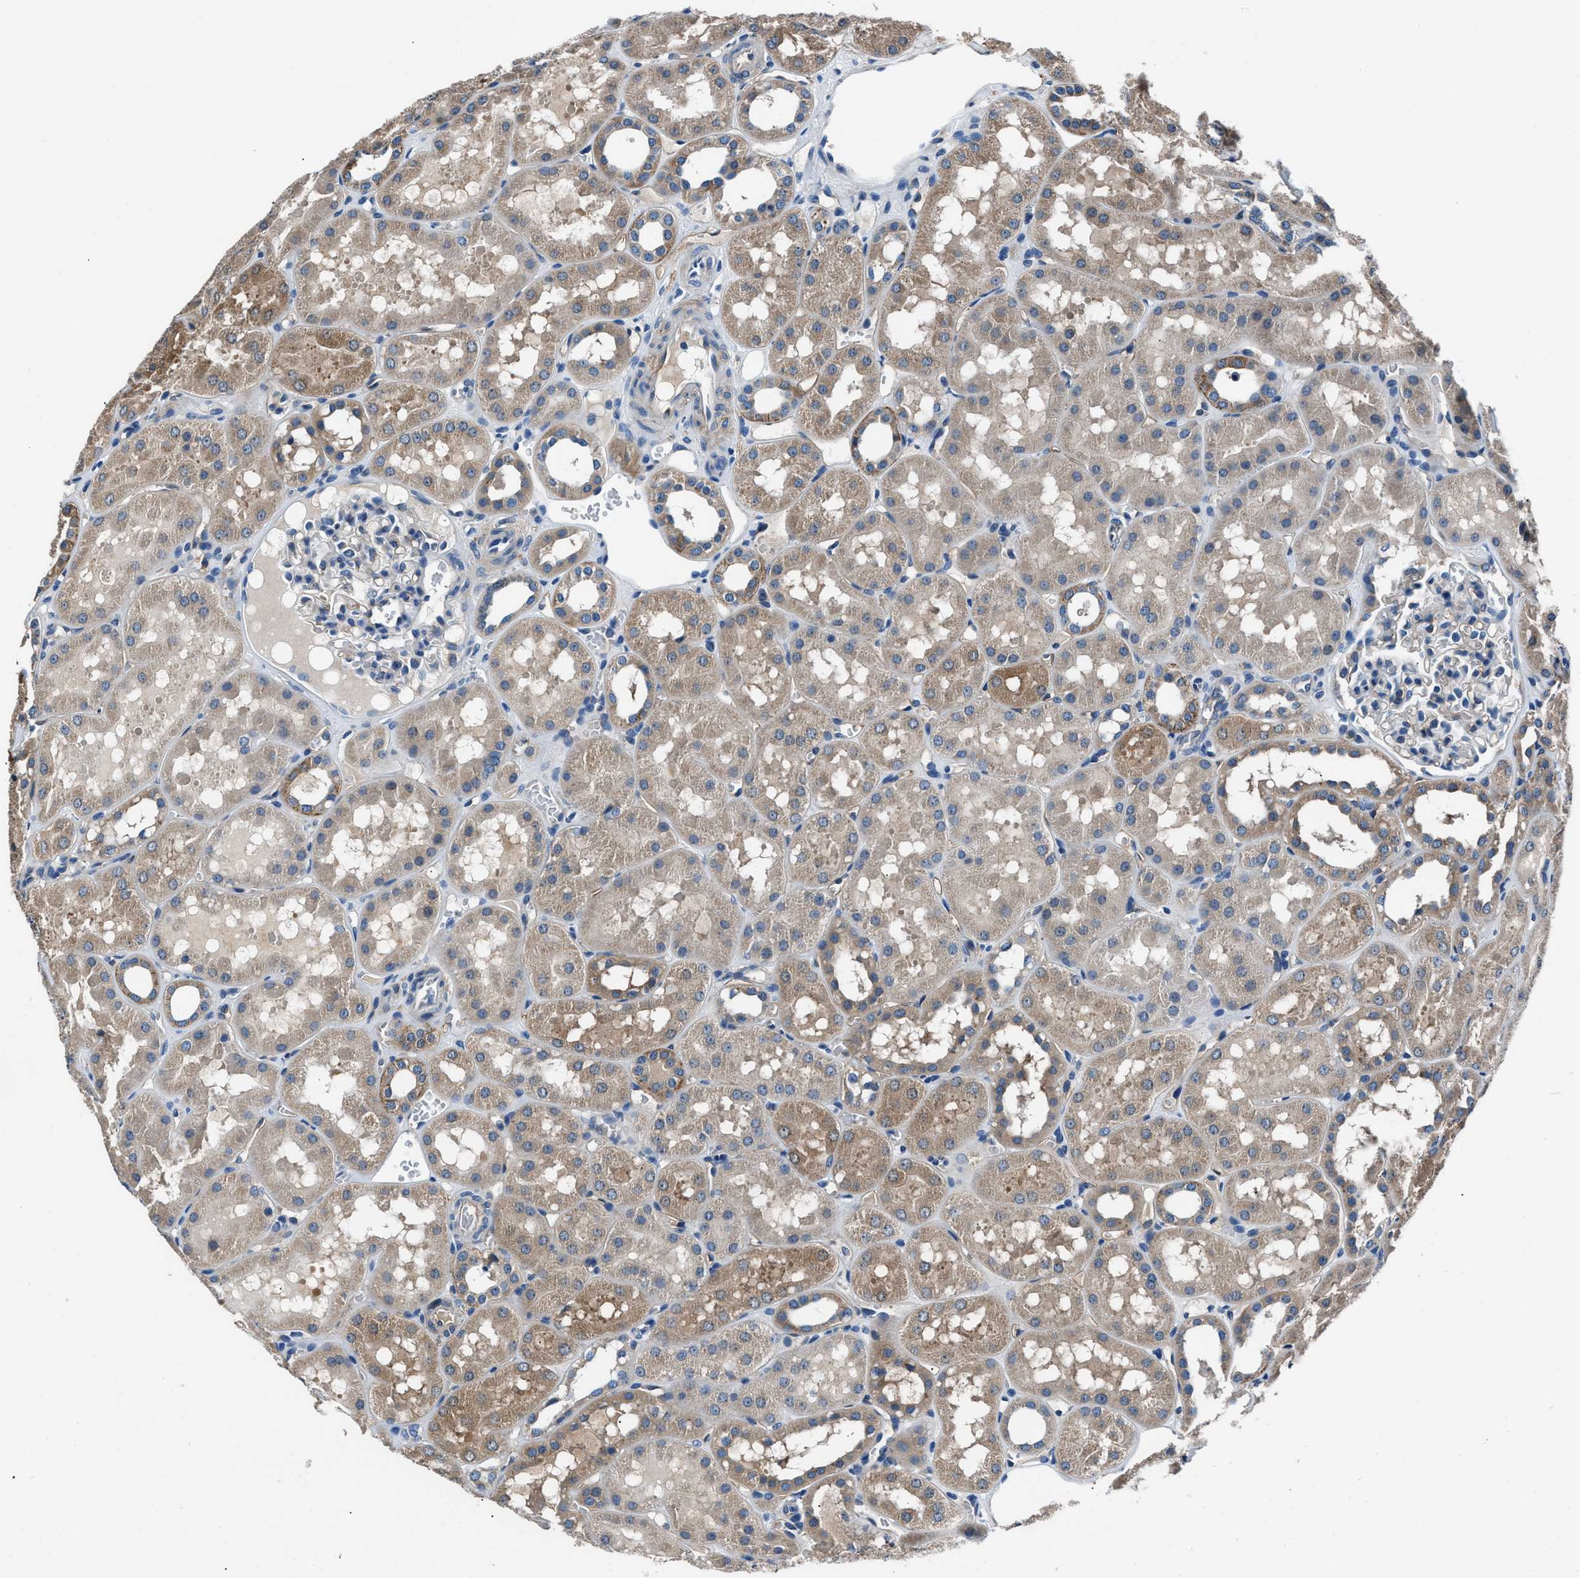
{"staining": {"intensity": "weak", "quantity": "<25%", "location": "cytoplasmic/membranous"}, "tissue": "kidney", "cell_type": "Cells in glomeruli", "image_type": "normal", "snomed": [{"axis": "morphology", "description": "Normal tissue, NOS"}, {"axis": "topography", "description": "Kidney"}, {"axis": "topography", "description": "Urinary bladder"}], "caption": "There is no significant staining in cells in glomeruli of kidney.", "gene": "PRTFDC1", "patient": {"sex": "male", "age": 16}}